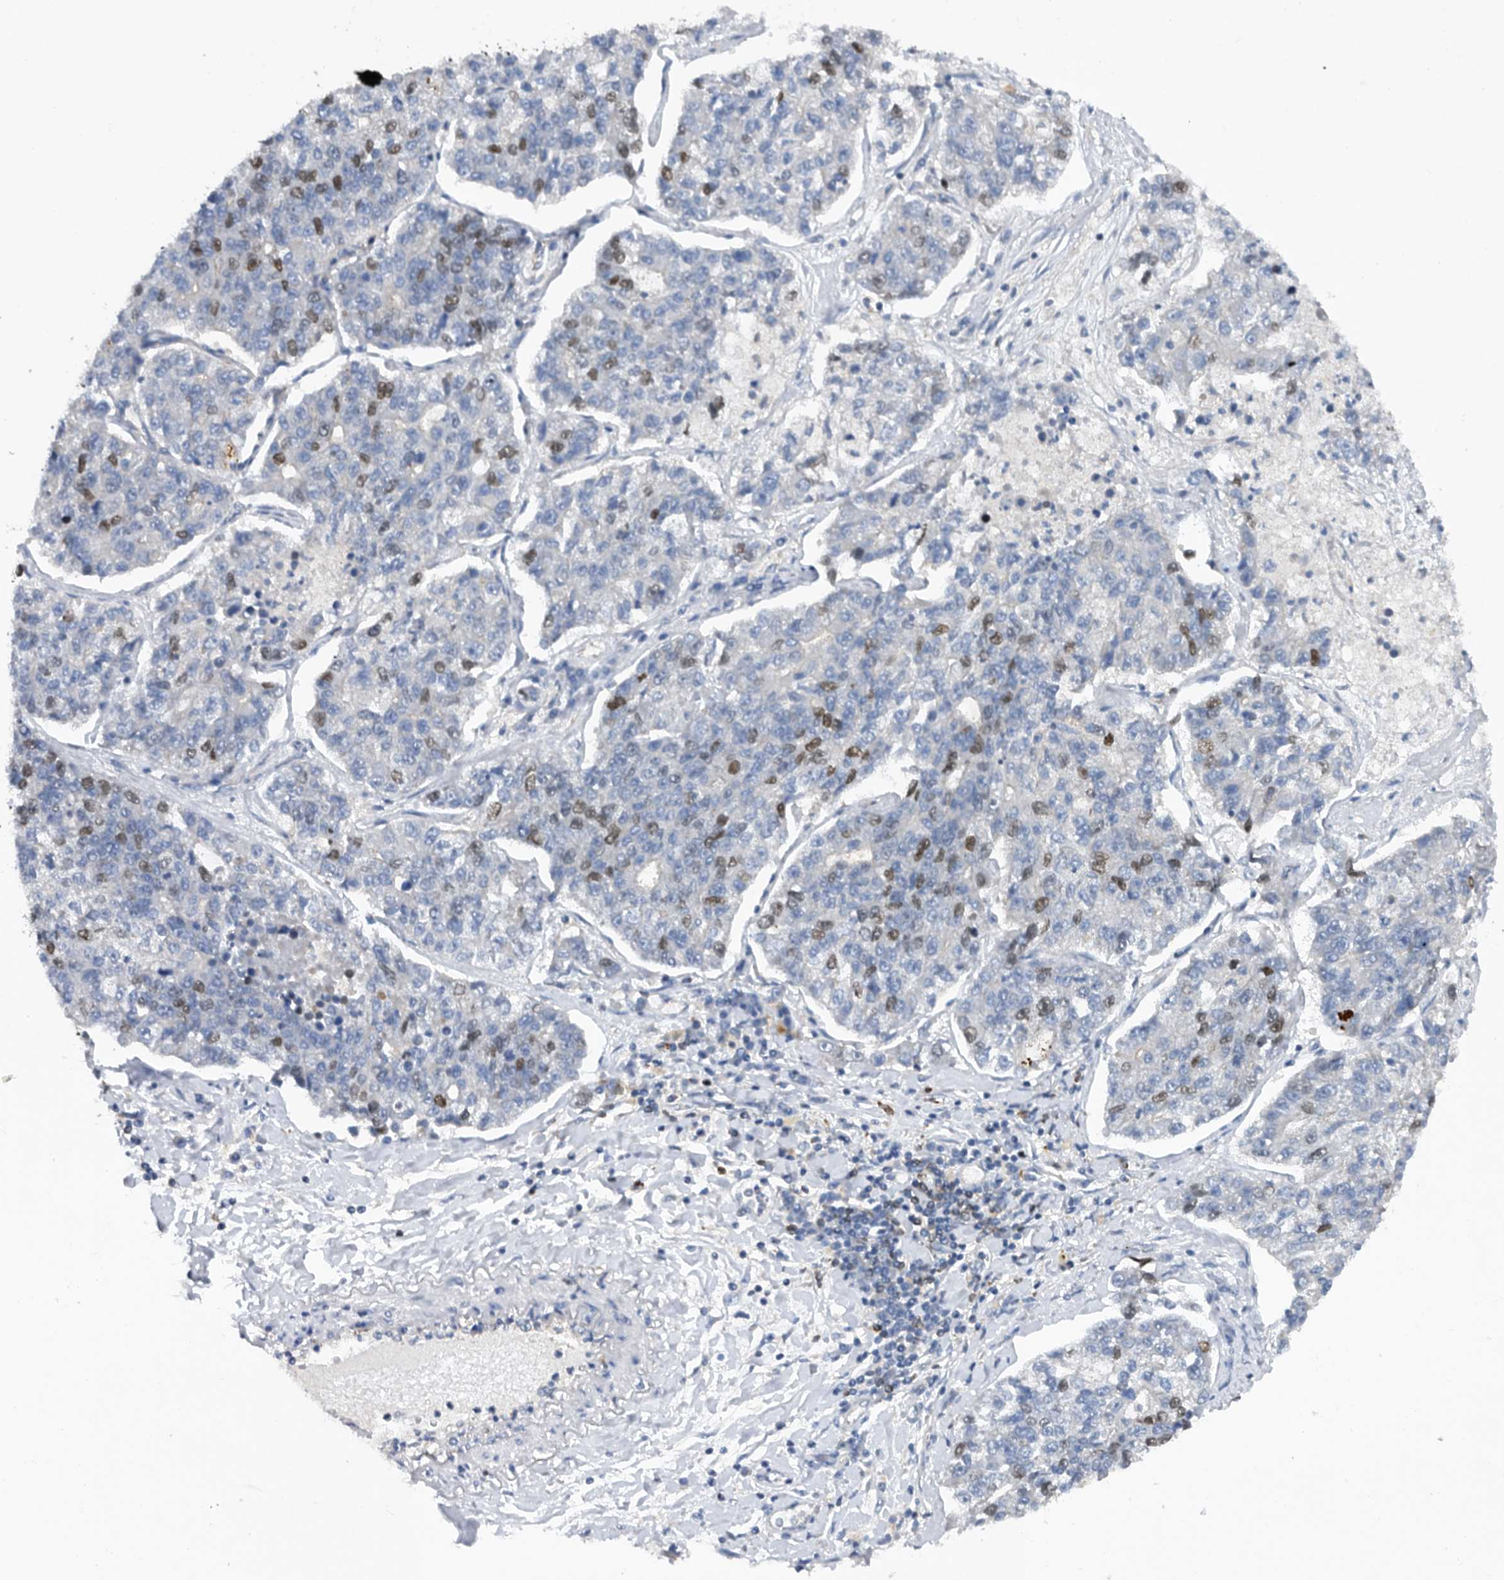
{"staining": {"intensity": "moderate", "quantity": "<25%", "location": "nuclear"}, "tissue": "lung cancer", "cell_type": "Tumor cells", "image_type": "cancer", "snomed": [{"axis": "morphology", "description": "Adenocarcinoma, NOS"}, {"axis": "topography", "description": "Lung"}], "caption": "Lung adenocarcinoma stained with DAB immunohistochemistry (IHC) shows low levels of moderate nuclear expression in approximately <25% of tumor cells. (DAB IHC with brightfield microscopy, high magnification).", "gene": "ATAD2", "patient": {"sex": "male", "age": 49}}